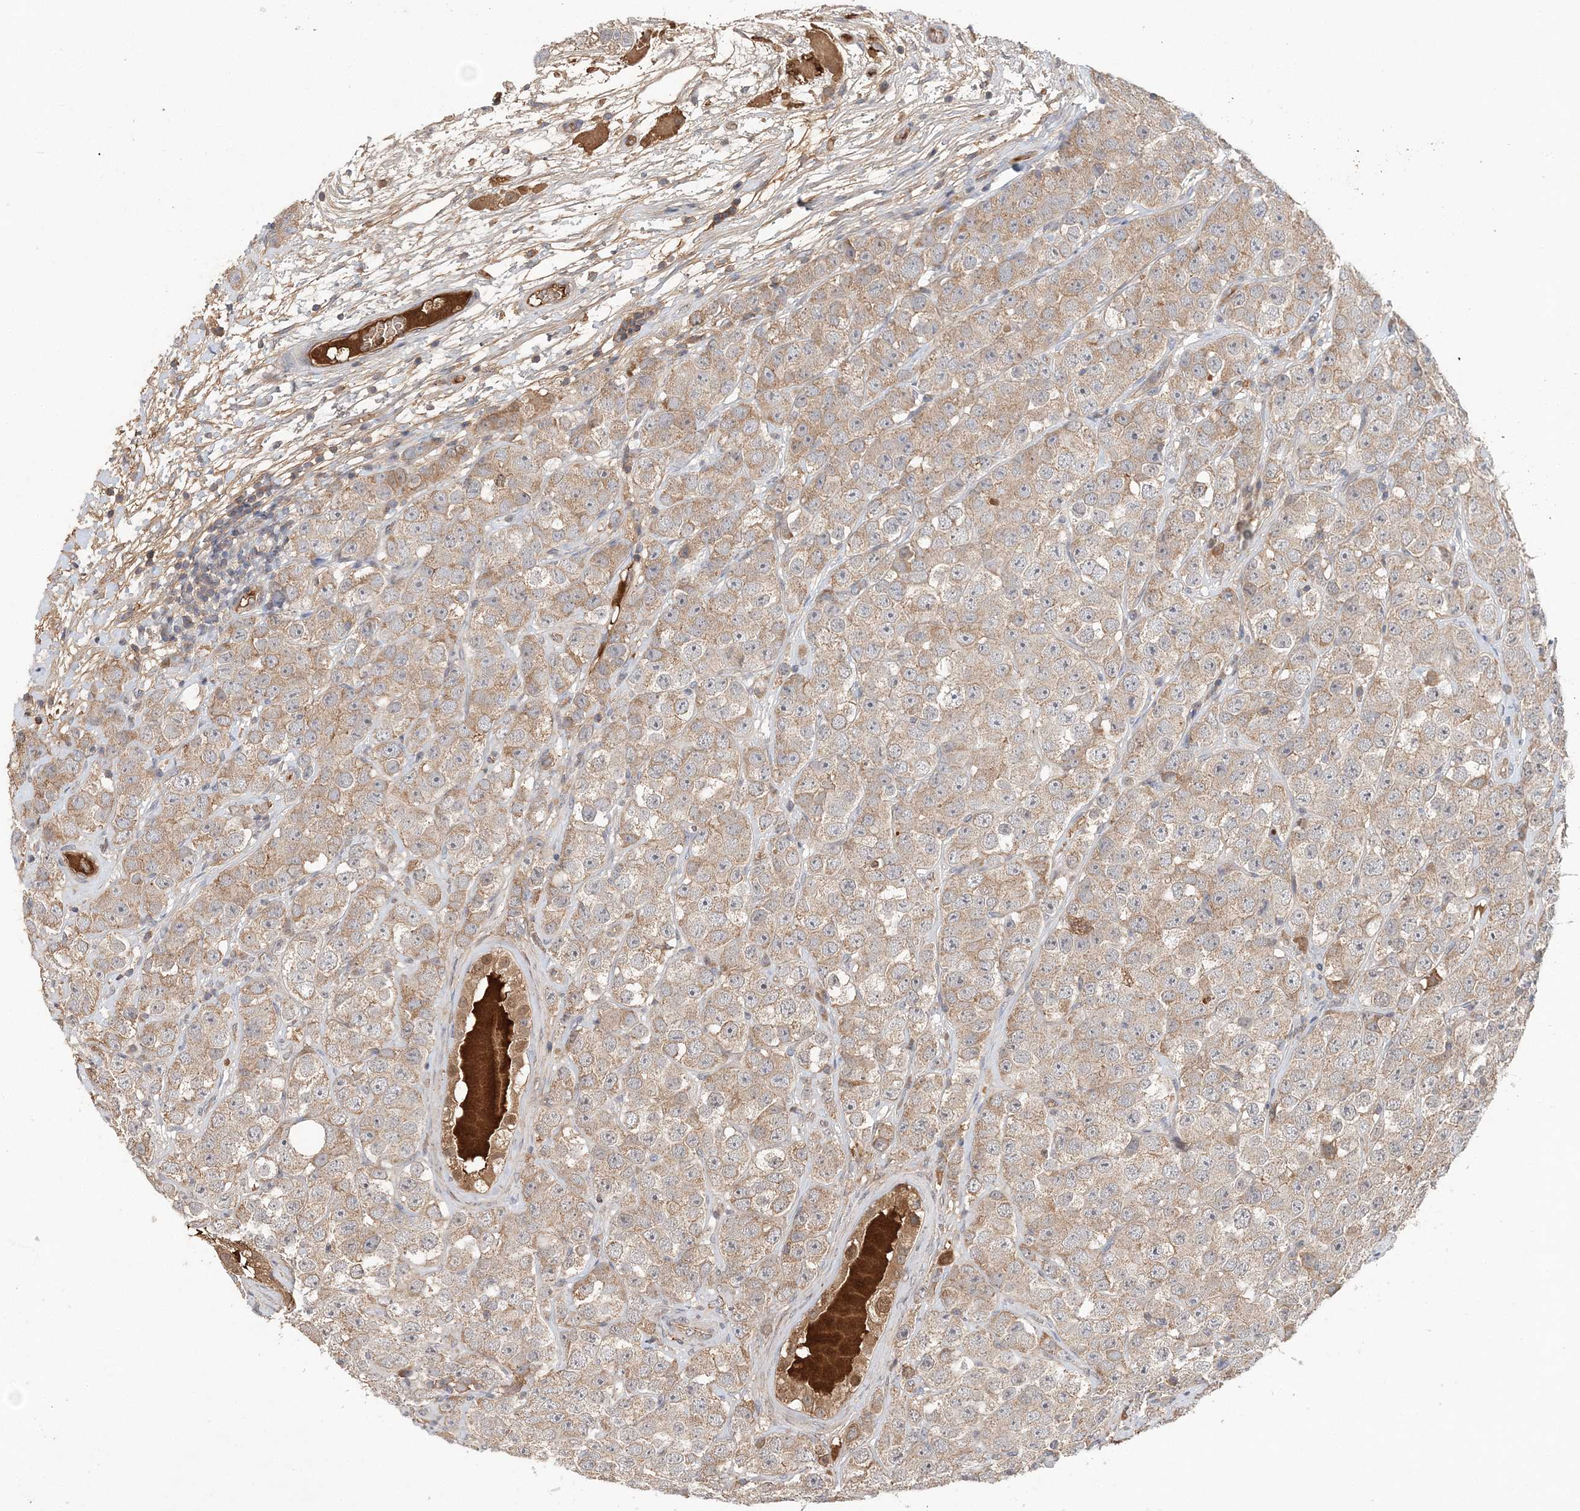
{"staining": {"intensity": "moderate", "quantity": "25%-75%", "location": "cytoplasmic/membranous"}, "tissue": "testis cancer", "cell_type": "Tumor cells", "image_type": "cancer", "snomed": [{"axis": "morphology", "description": "Seminoma, NOS"}, {"axis": "topography", "description": "Testis"}], "caption": "Immunohistochemistry (IHC) image of neoplastic tissue: testis cancer (seminoma) stained using immunohistochemistry (IHC) exhibits medium levels of moderate protein expression localized specifically in the cytoplasmic/membranous of tumor cells, appearing as a cytoplasmic/membranous brown color.", "gene": "SYCP3", "patient": {"sex": "male", "age": 28}}